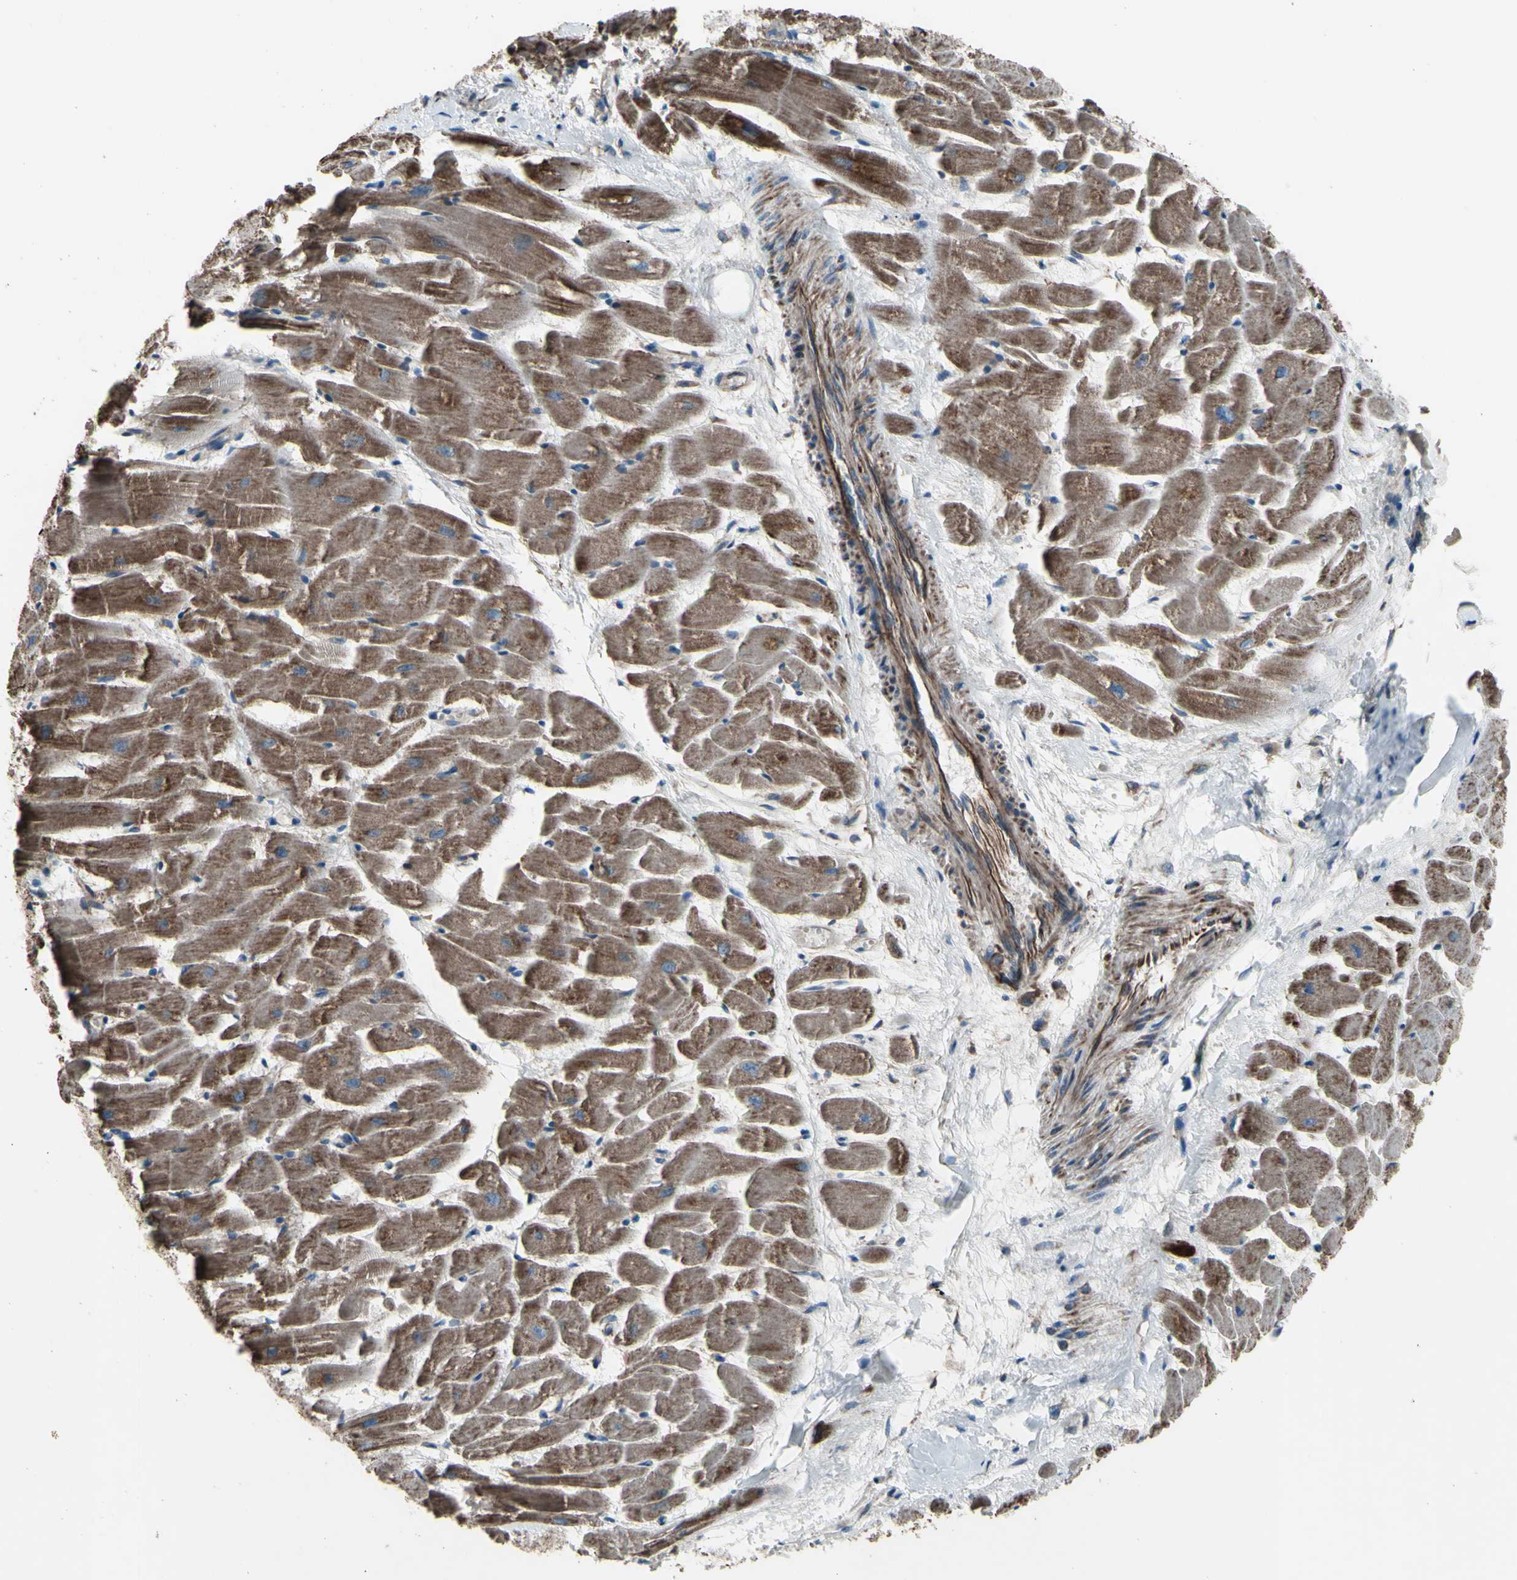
{"staining": {"intensity": "moderate", "quantity": ">75%", "location": "cytoplasmic/membranous"}, "tissue": "heart muscle", "cell_type": "Cardiomyocytes", "image_type": "normal", "snomed": [{"axis": "morphology", "description": "Normal tissue, NOS"}, {"axis": "topography", "description": "Heart"}], "caption": "A photomicrograph of human heart muscle stained for a protein displays moderate cytoplasmic/membranous brown staining in cardiomyocytes.", "gene": "EMC7", "patient": {"sex": "female", "age": 19}}